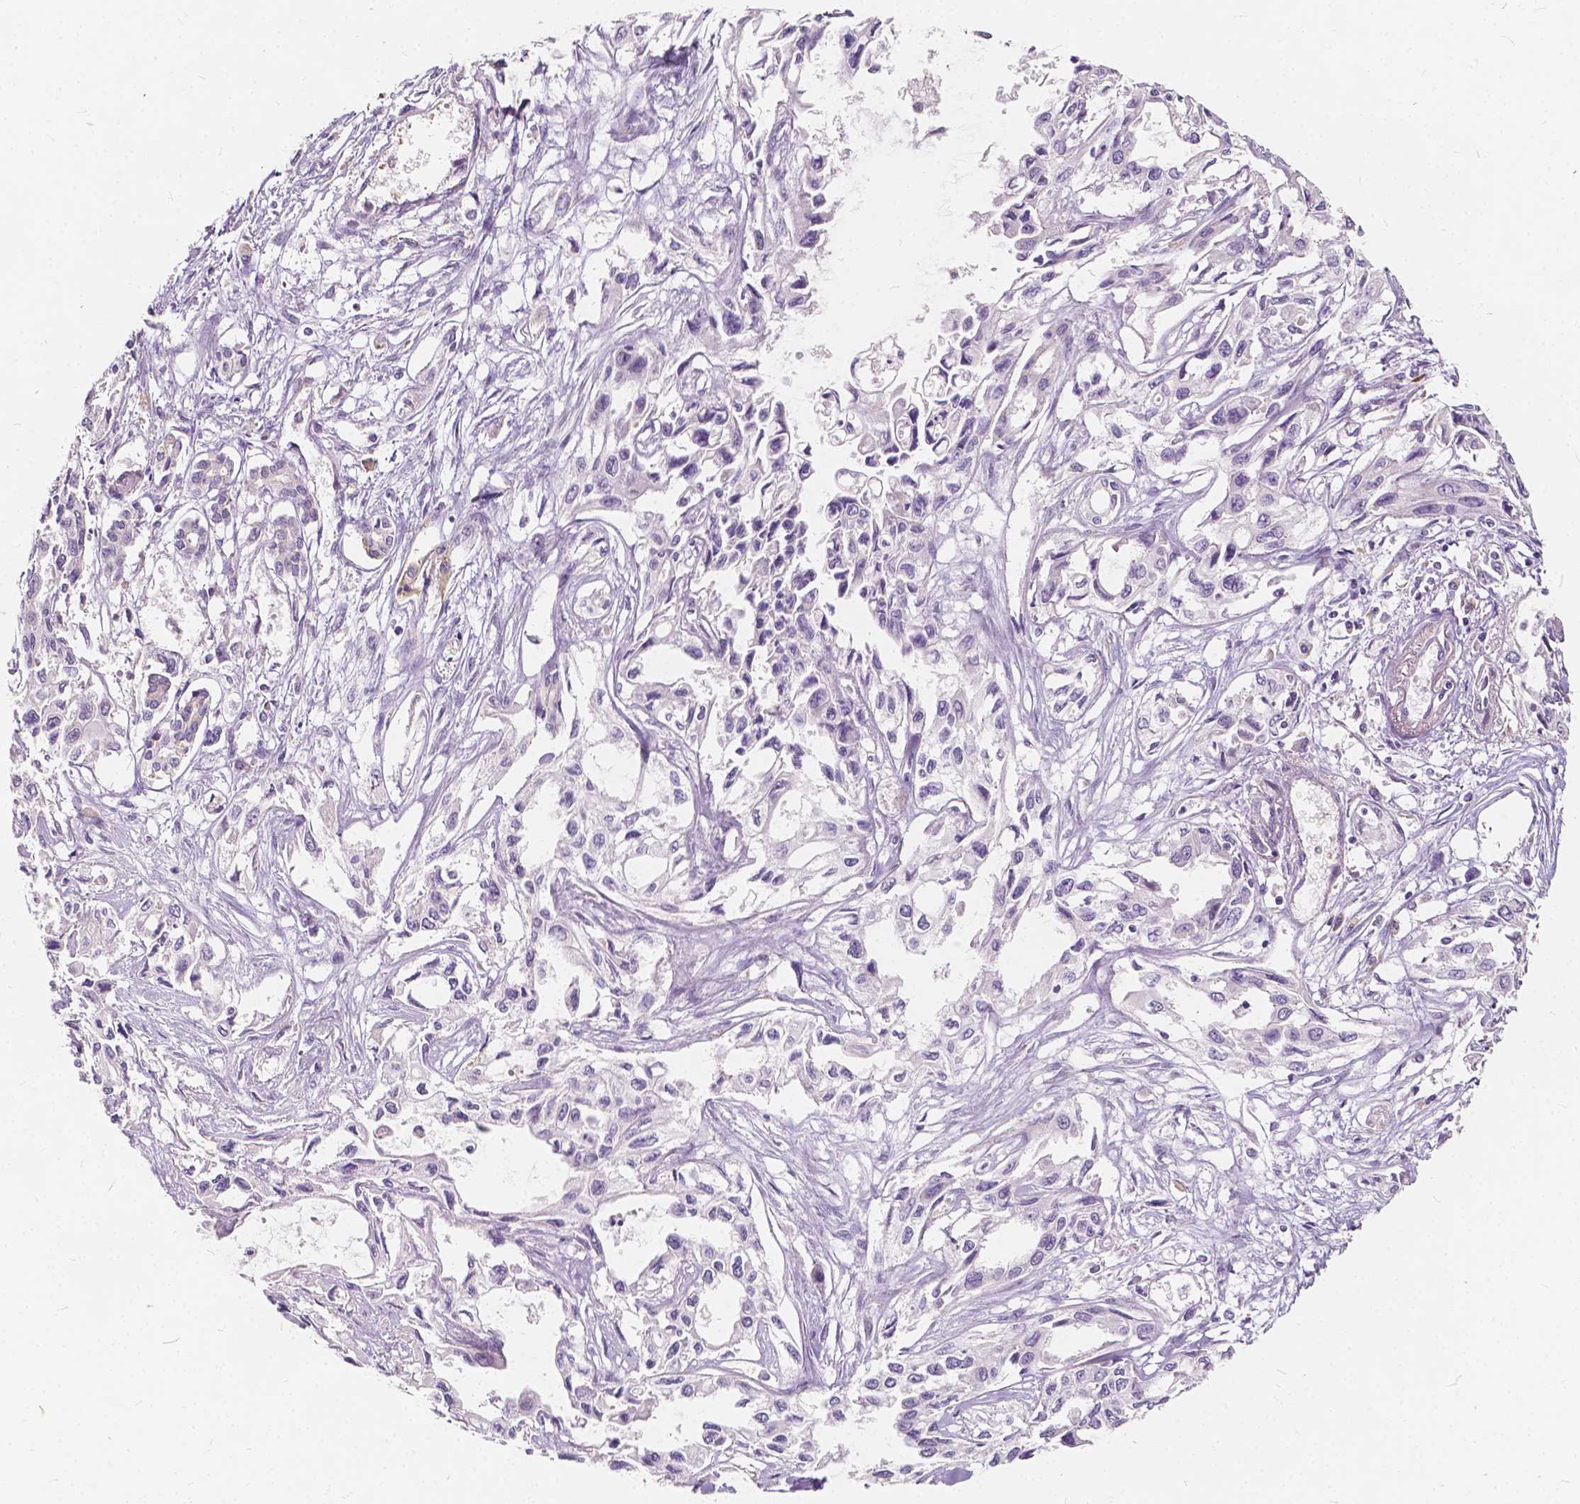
{"staining": {"intensity": "negative", "quantity": "none", "location": "none"}, "tissue": "pancreatic cancer", "cell_type": "Tumor cells", "image_type": "cancer", "snomed": [{"axis": "morphology", "description": "Adenocarcinoma, NOS"}, {"axis": "topography", "description": "Pancreas"}], "caption": "Tumor cells are negative for brown protein staining in adenocarcinoma (pancreatic).", "gene": "SLC7A8", "patient": {"sex": "female", "age": 55}}